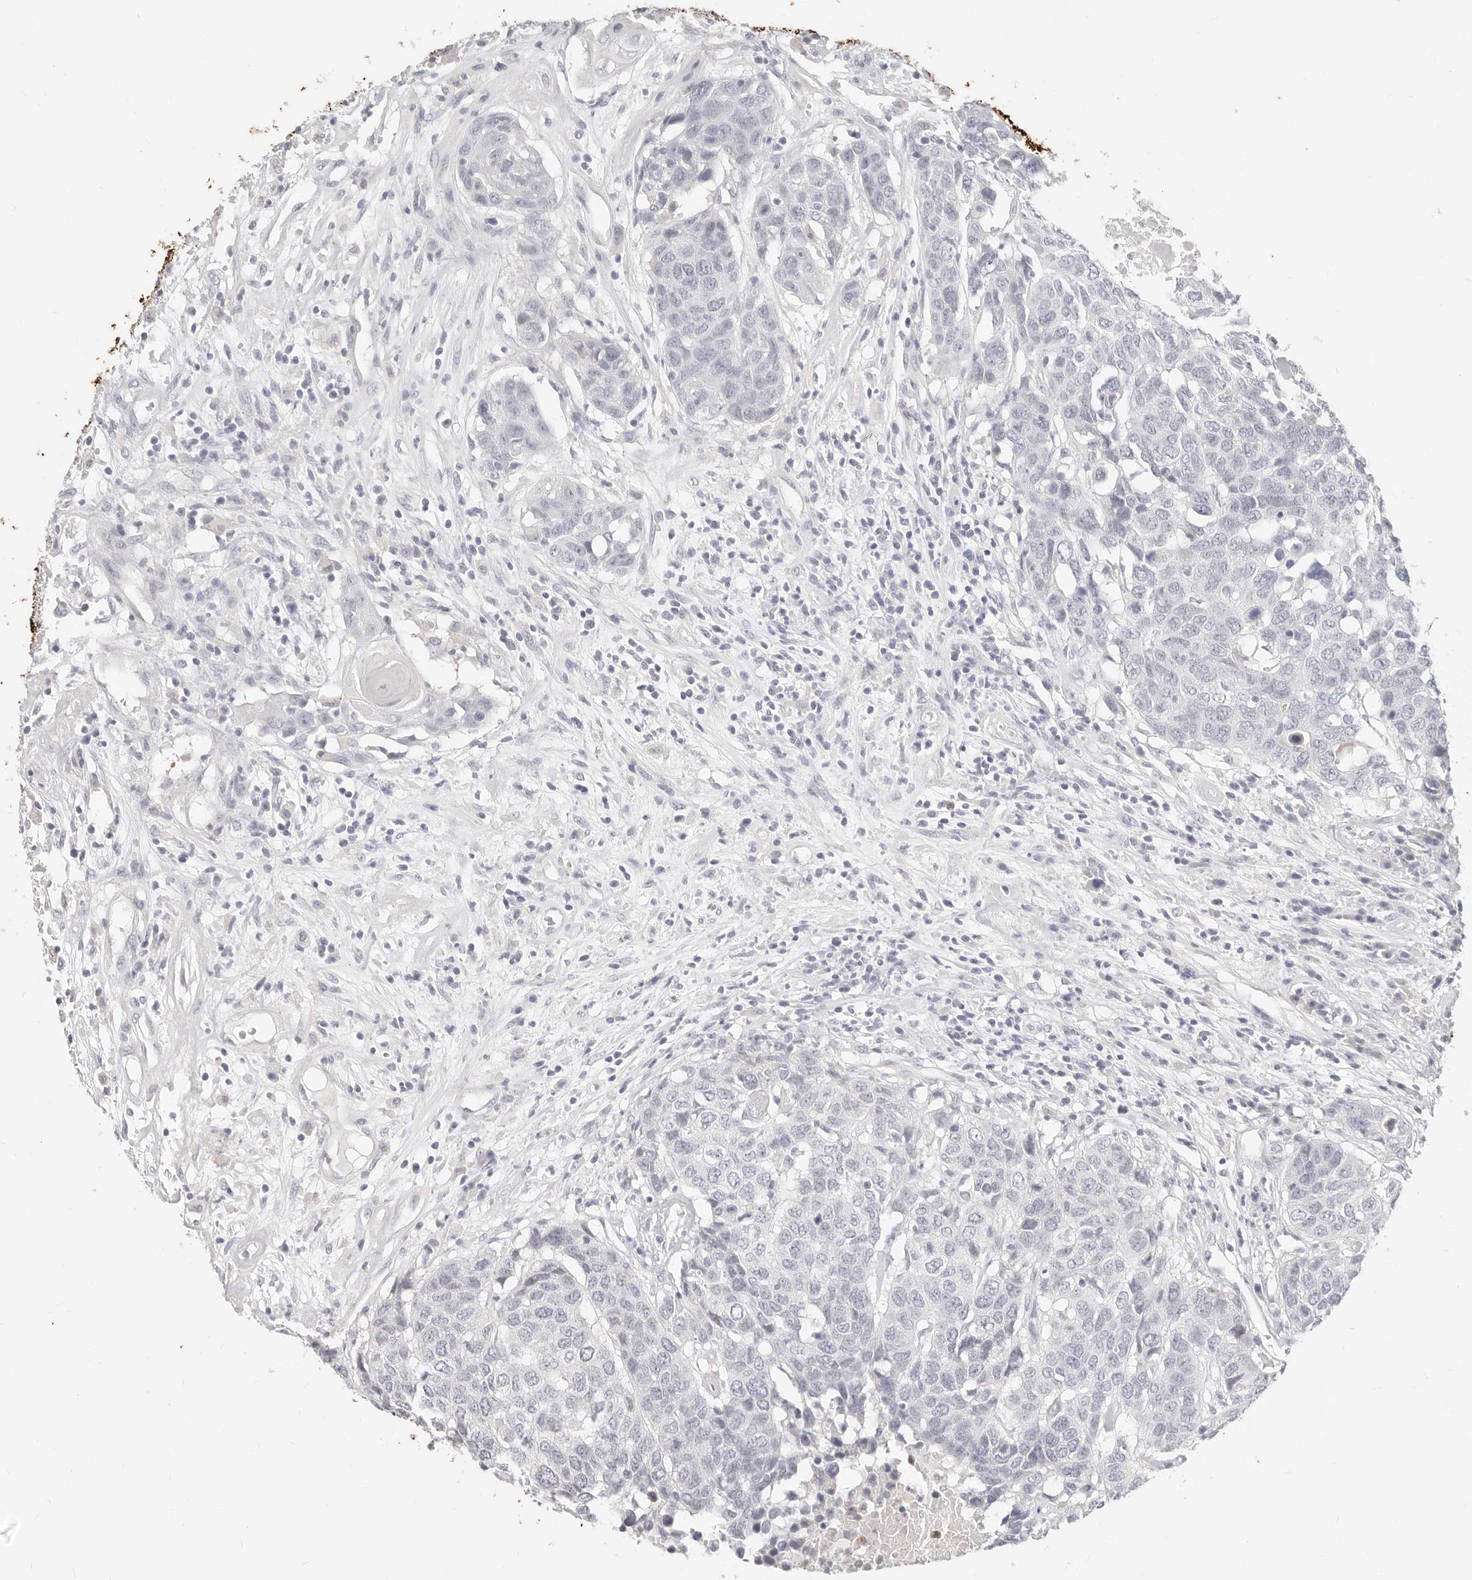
{"staining": {"intensity": "negative", "quantity": "none", "location": "none"}, "tissue": "head and neck cancer", "cell_type": "Tumor cells", "image_type": "cancer", "snomed": [{"axis": "morphology", "description": "Squamous cell carcinoma, NOS"}, {"axis": "topography", "description": "Head-Neck"}], "caption": "DAB immunohistochemical staining of human head and neck squamous cell carcinoma exhibits no significant expression in tumor cells.", "gene": "ASCL1", "patient": {"sex": "male", "age": 66}}